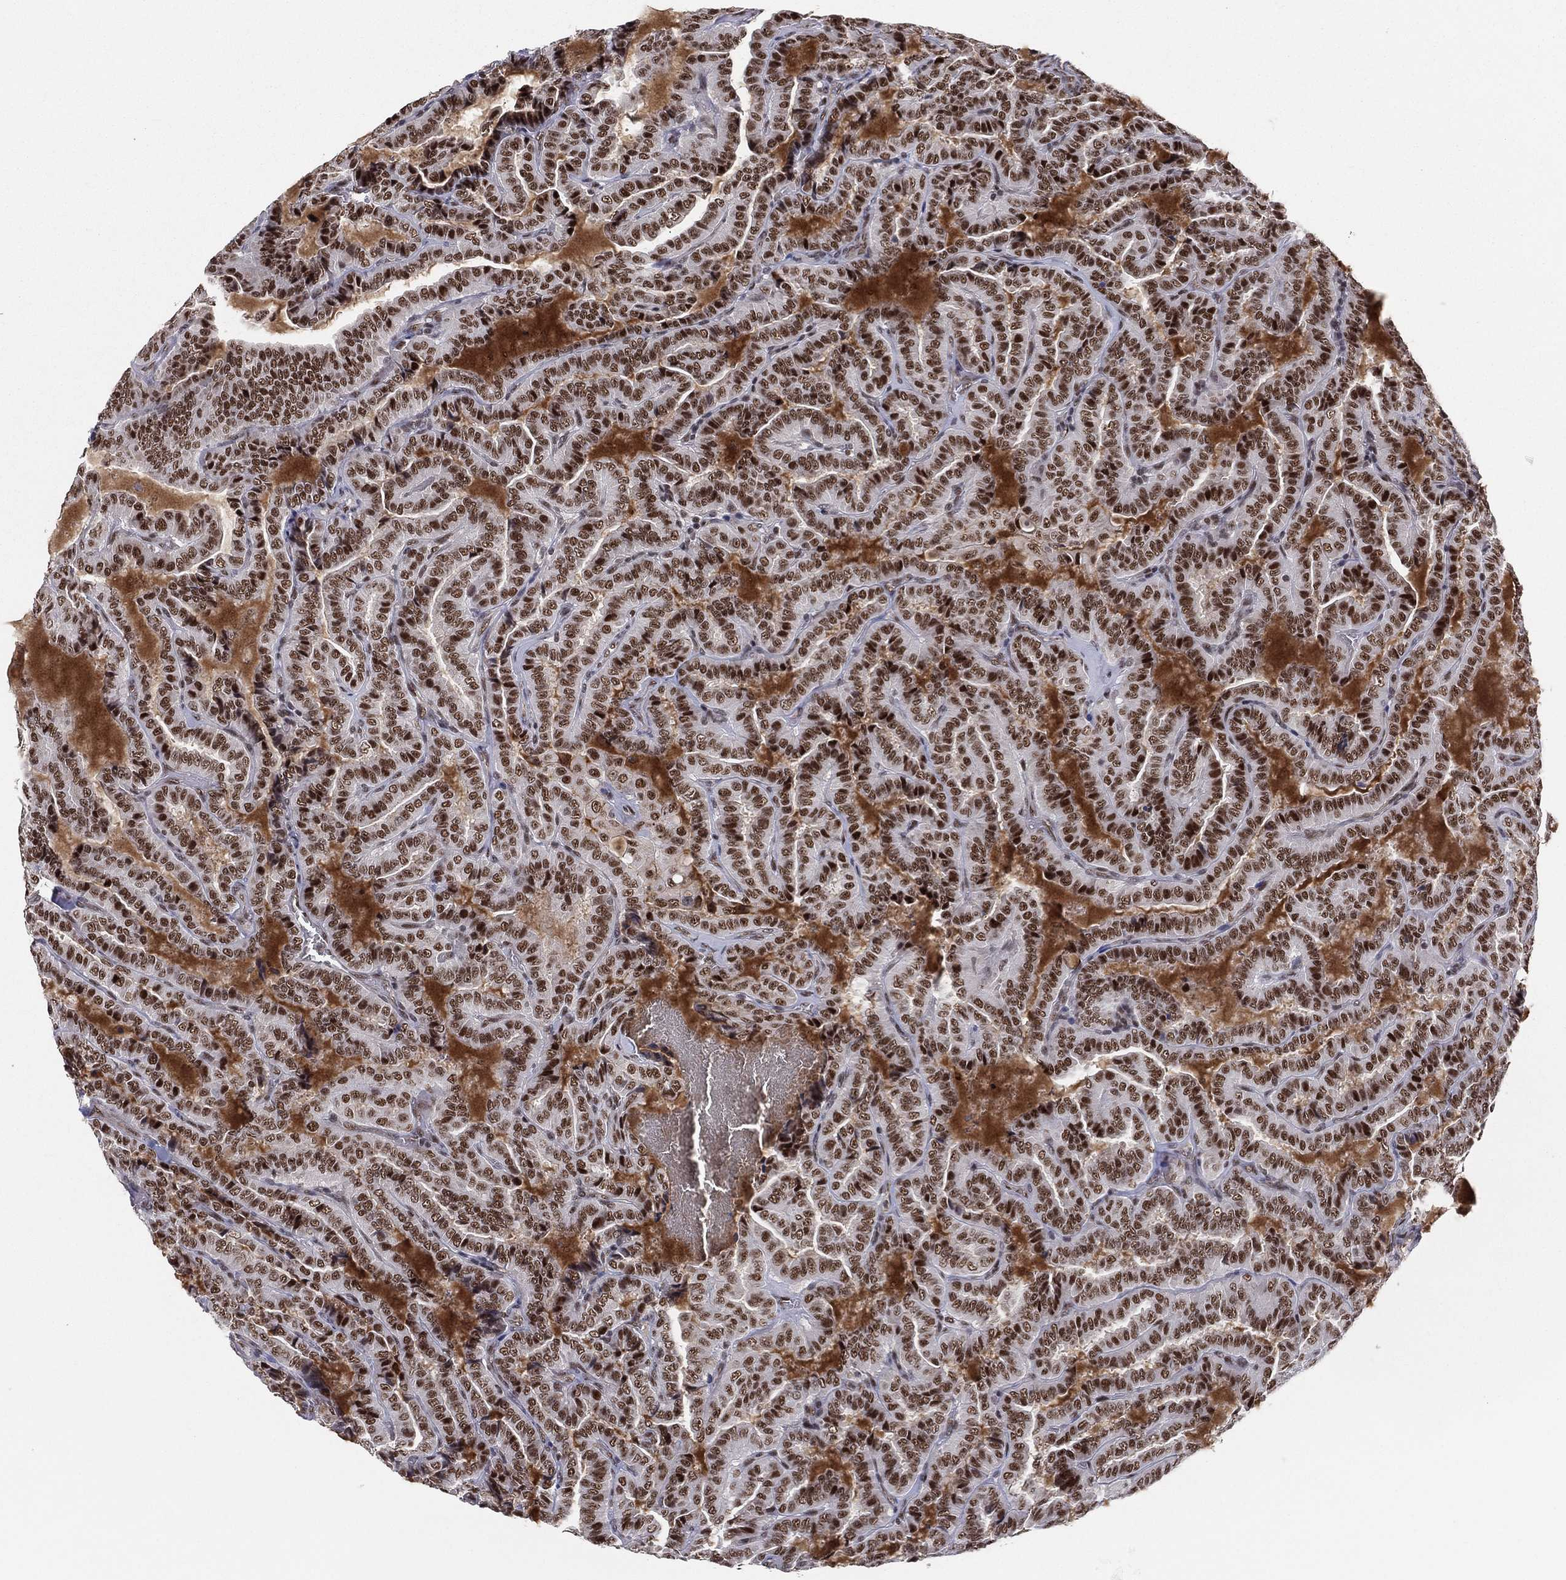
{"staining": {"intensity": "strong", "quantity": "25%-75%", "location": "nuclear"}, "tissue": "thyroid cancer", "cell_type": "Tumor cells", "image_type": "cancer", "snomed": [{"axis": "morphology", "description": "Papillary adenocarcinoma, NOS"}, {"axis": "topography", "description": "Thyroid gland"}], "caption": "The histopathology image exhibits immunohistochemical staining of papillary adenocarcinoma (thyroid). There is strong nuclear expression is seen in about 25%-75% of tumor cells.", "gene": "GPALPP1", "patient": {"sex": "female", "age": 39}}